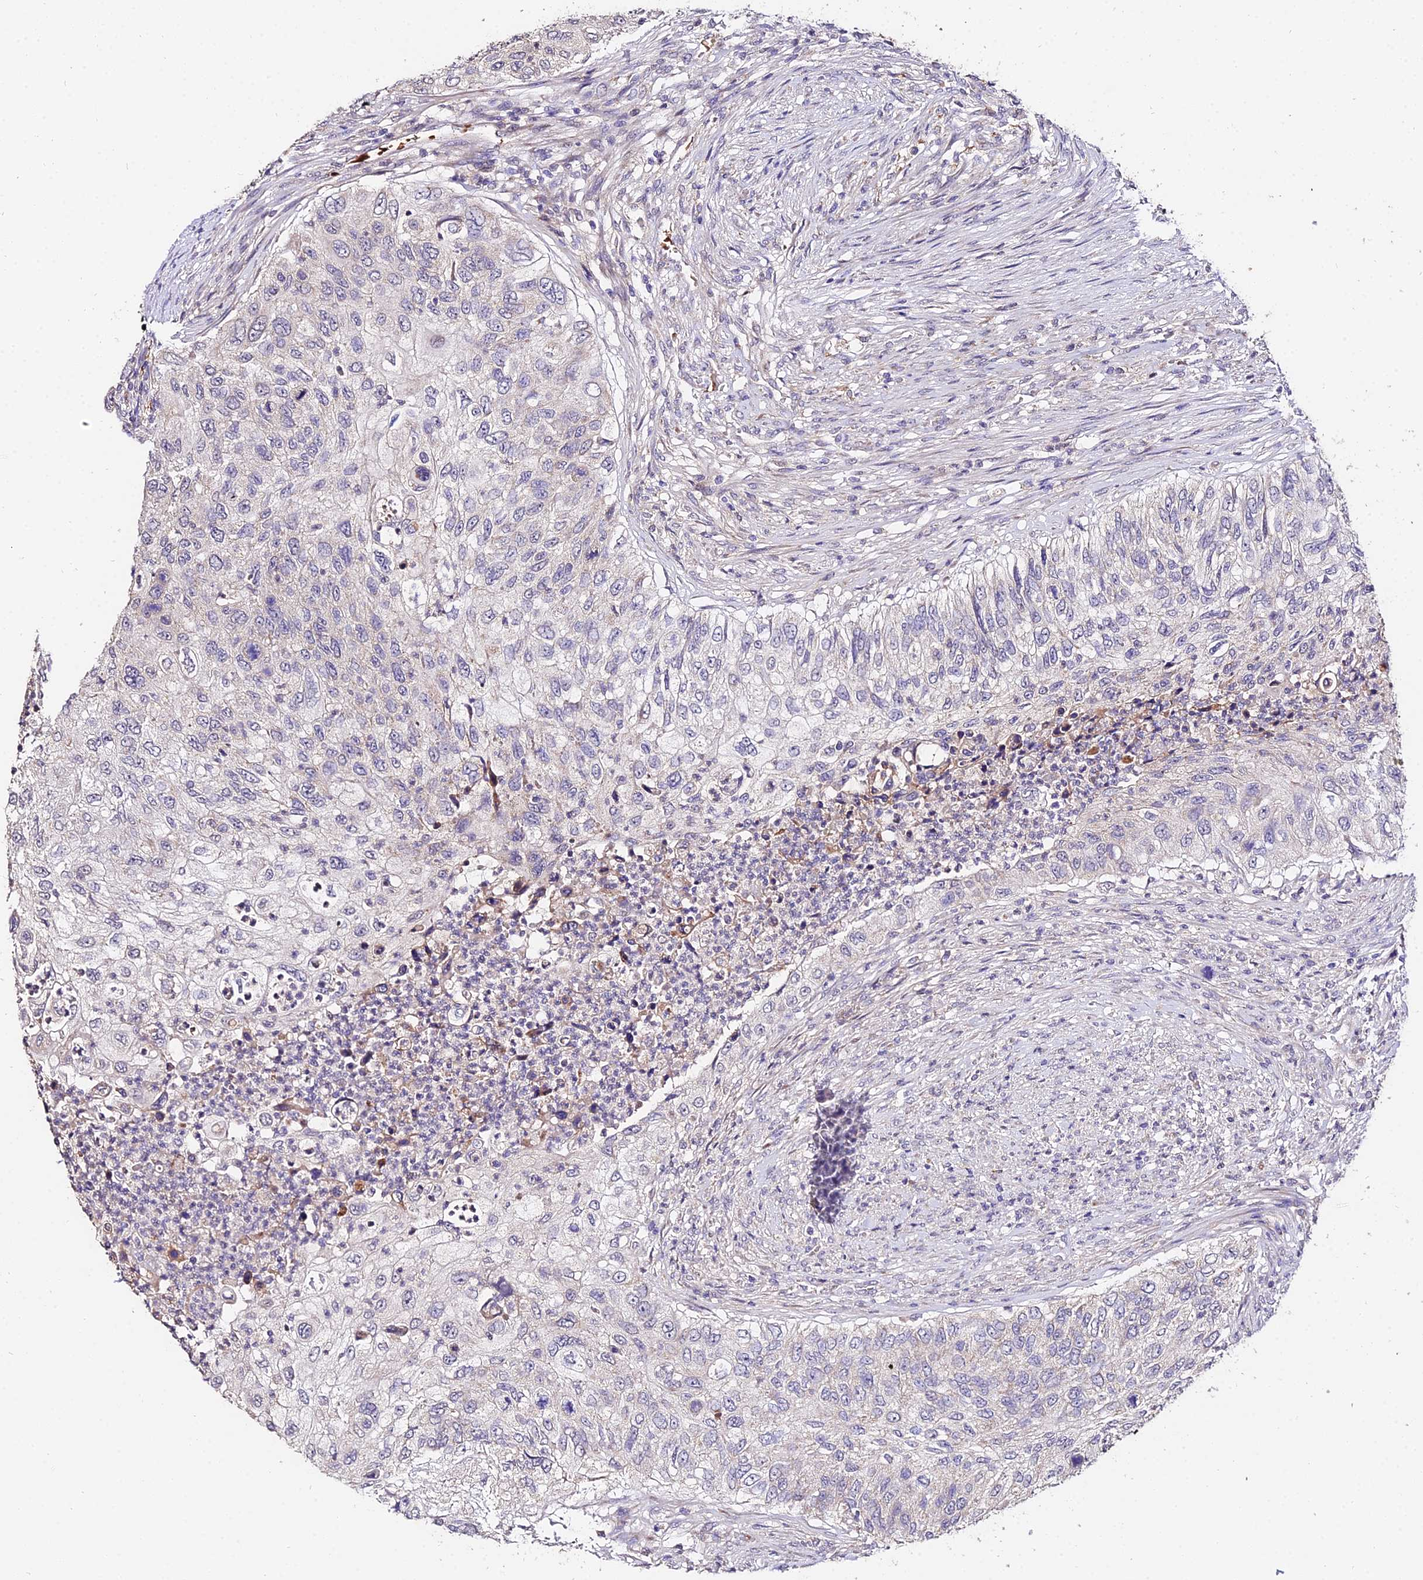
{"staining": {"intensity": "negative", "quantity": "none", "location": "none"}, "tissue": "urothelial cancer", "cell_type": "Tumor cells", "image_type": "cancer", "snomed": [{"axis": "morphology", "description": "Urothelial carcinoma, High grade"}, {"axis": "topography", "description": "Urinary bladder"}], "caption": "Protein analysis of urothelial carcinoma (high-grade) reveals no significant staining in tumor cells. (Stains: DAB (3,3'-diaminobenzidine) IHC with hematoxylin counter stain, Microscopy: brightfield microscopy at high magnification).", "gene": "WDR5B", "patient": {"sex": "female", "age": 60}}